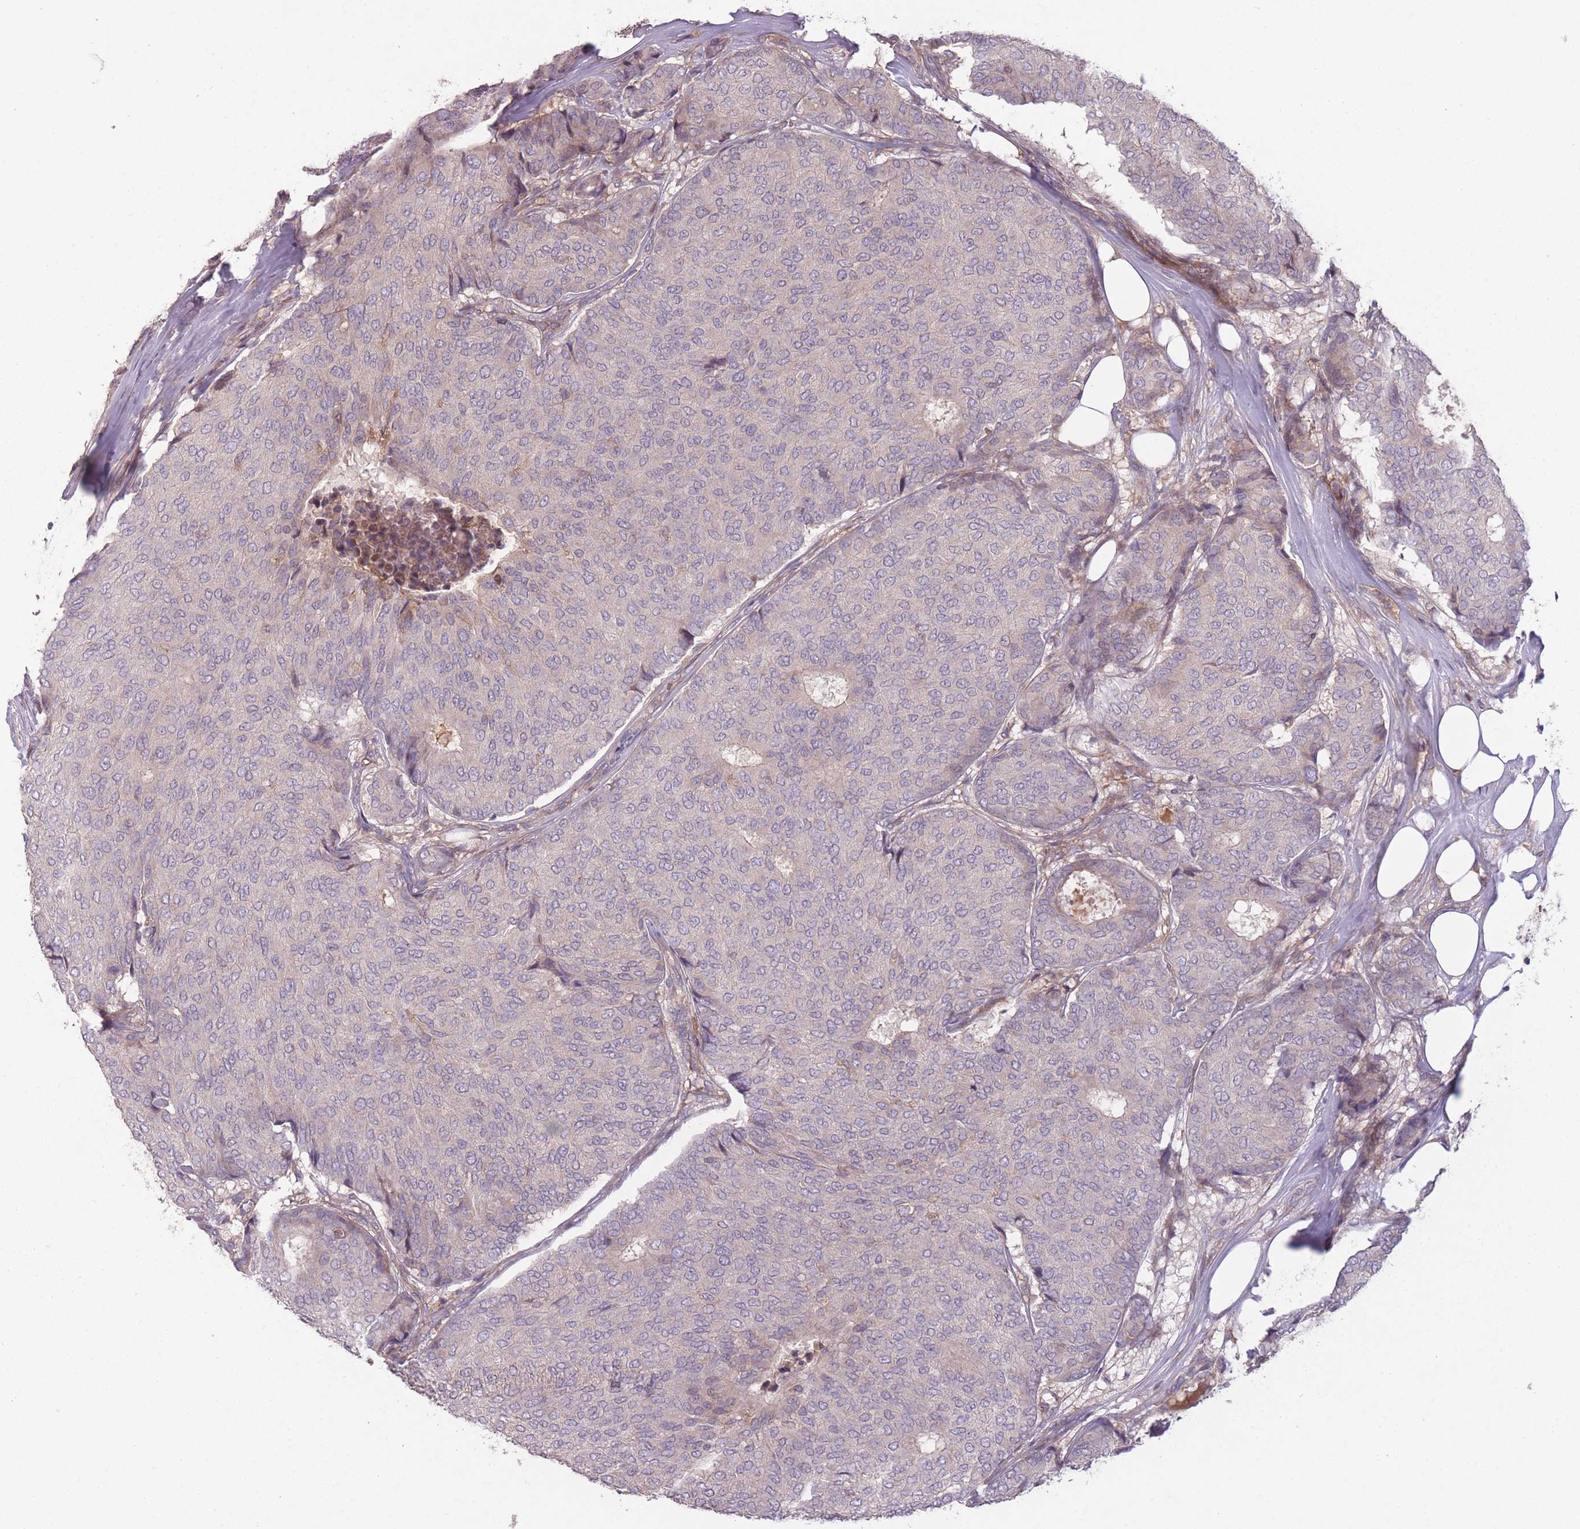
{"staining": {"intensity": "negative", "quantity": "none", "location": "none"}, "tissue": "breast cancer", "cell_type": "Tumor cells", "image_type": "cancer", "snomed": [{"axis": "morphology", "description": "Duct carcinoma"}, {"axis": "topography", "description": "Breast"}], "caption": "Human breast infiltrating ductal carcinoma stained for a protein using immunohistochemistry shows no staining in tumor cells.", "gene": "OR2V2", "patient": {"sex": "female", "age": 75}}